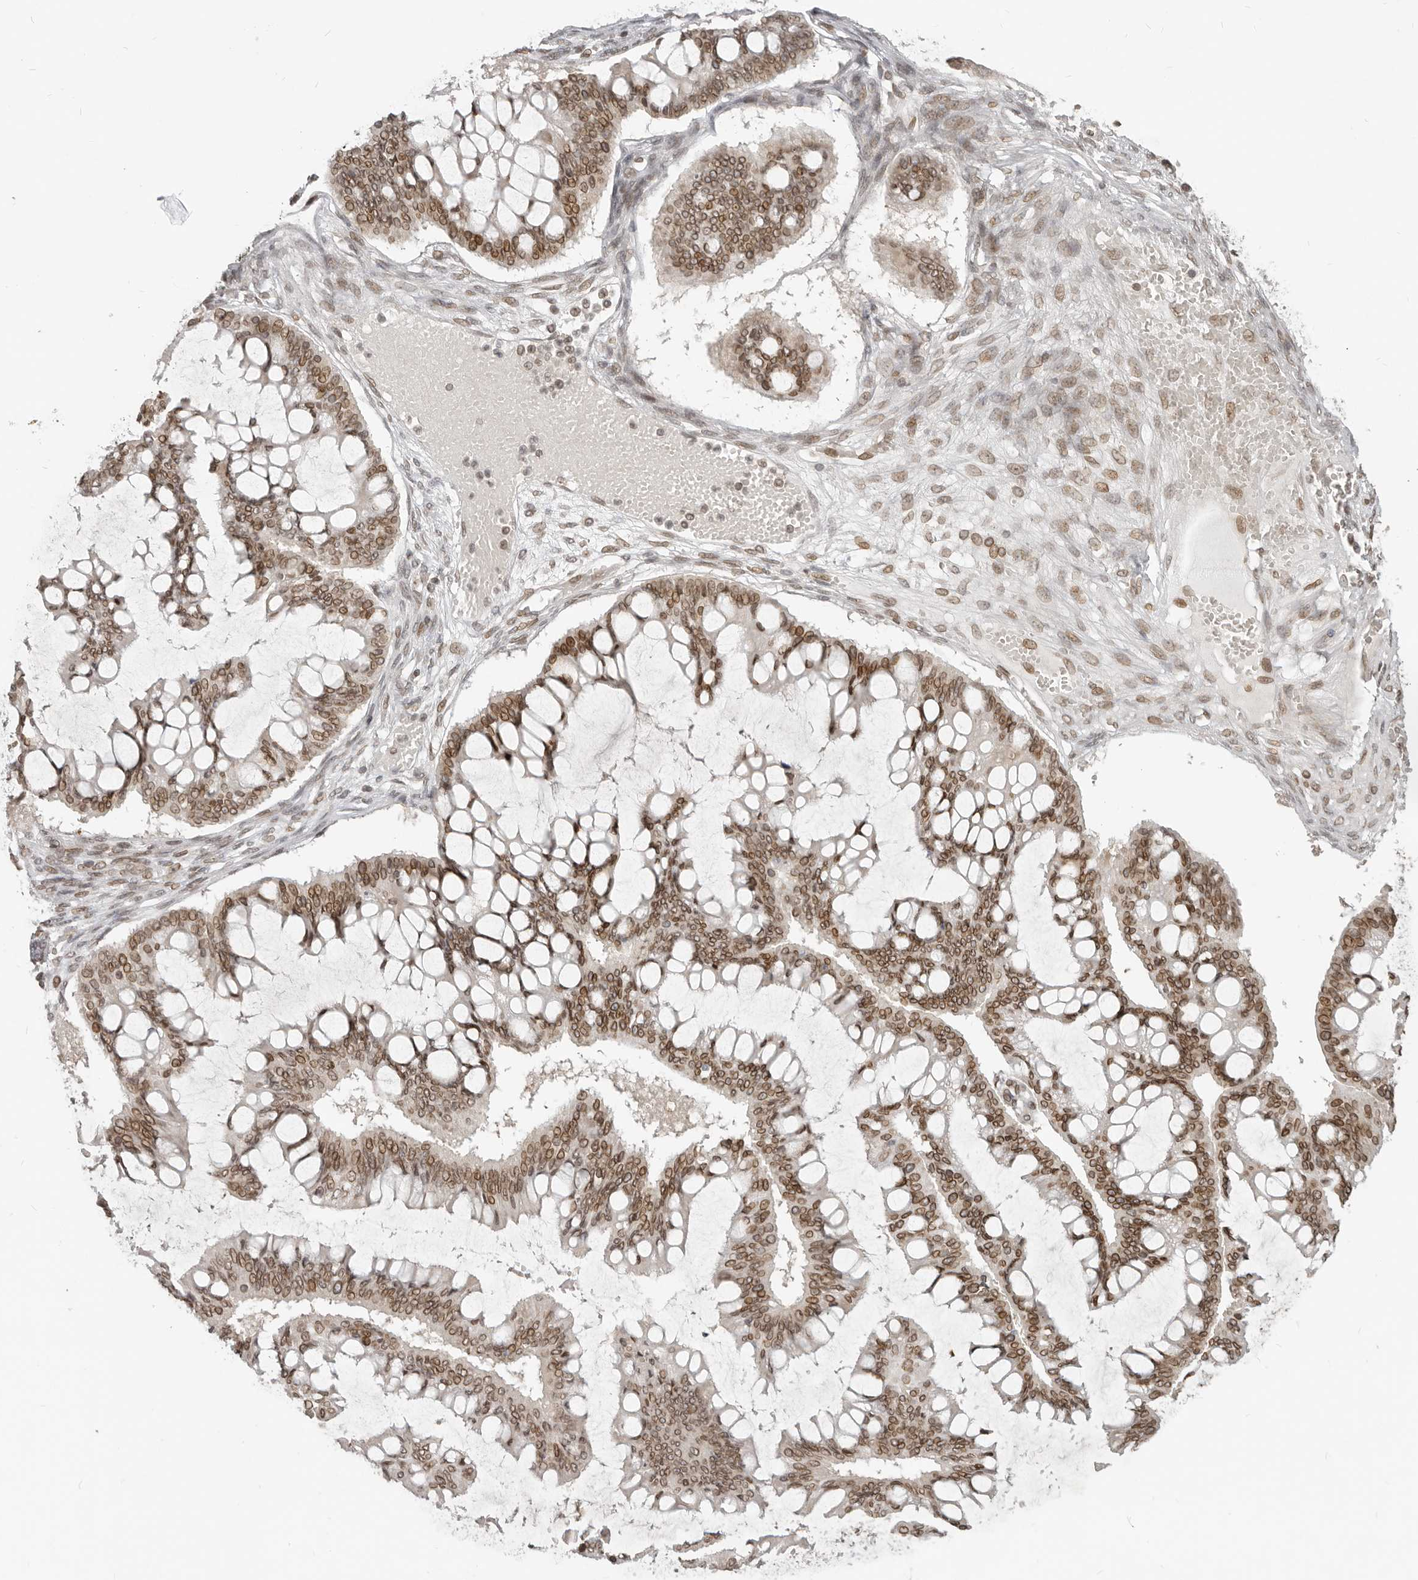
{"staining": {"intensity": "moderate", "quantity": ">75%", "location": "cytoplasmic/membranous,nuclear"}, "tissue": "ovarian cancer", "cell_type": "Tumor cells", "image_type": "cancer", "snomed": [{"axis": "morphology", "description": "Cystadenocarcinoma, mucinous, NOS"}, {"axis": "topography", "description": "Ovary"}], "caption": "Tumor cells show medium levels of moderate cytoplasmic/membranous and nuclear positivity in approximately >75% of cells in ovarian cancer.", "gene": "NUP153", "patient": {"sex": "female", "age": 73}}